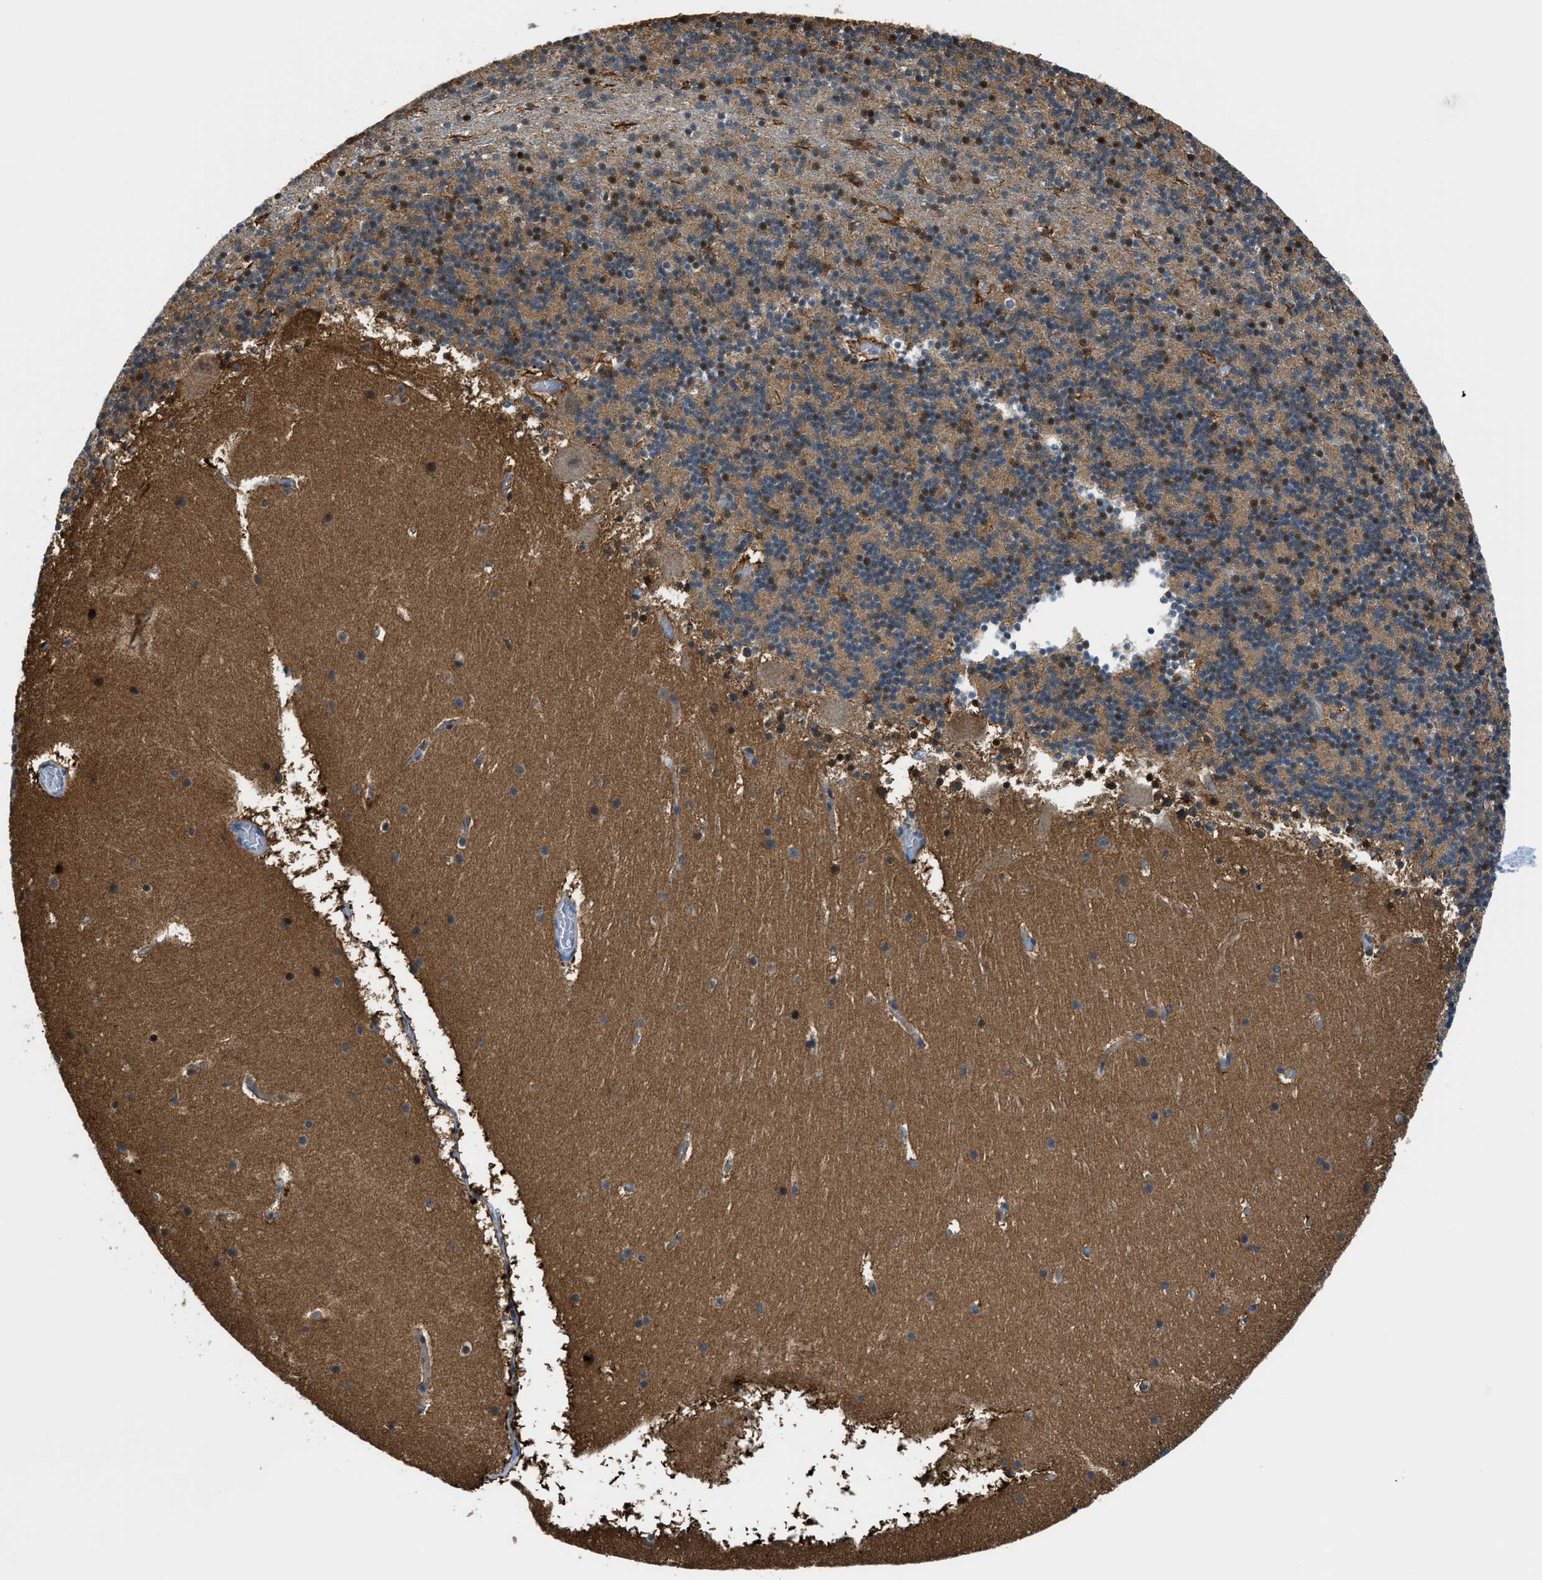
{"staining": {"intensity": "strong", "quantity": "25%-75%", "location": "nuclear"}, "tissue": "cerebellum", "cell_type": "Cells in granular layer", "image_type": "normal", "snomed": [{"axis": "morphology", "description": "Normal tissue, NOS"}, {"axis": "topography", "description": "Cerebellum"}], "caption": "IHC histopathology image of benign cerebellum: human cerebellum stained using immunohistochemistry reveals high levels of strong protein expression localized specifically in the nuclear of cells in granular layer, appearing as a nuclear brown color.", "gene": "YWHAE", "patient": {"sex": "male", "age": 45}}